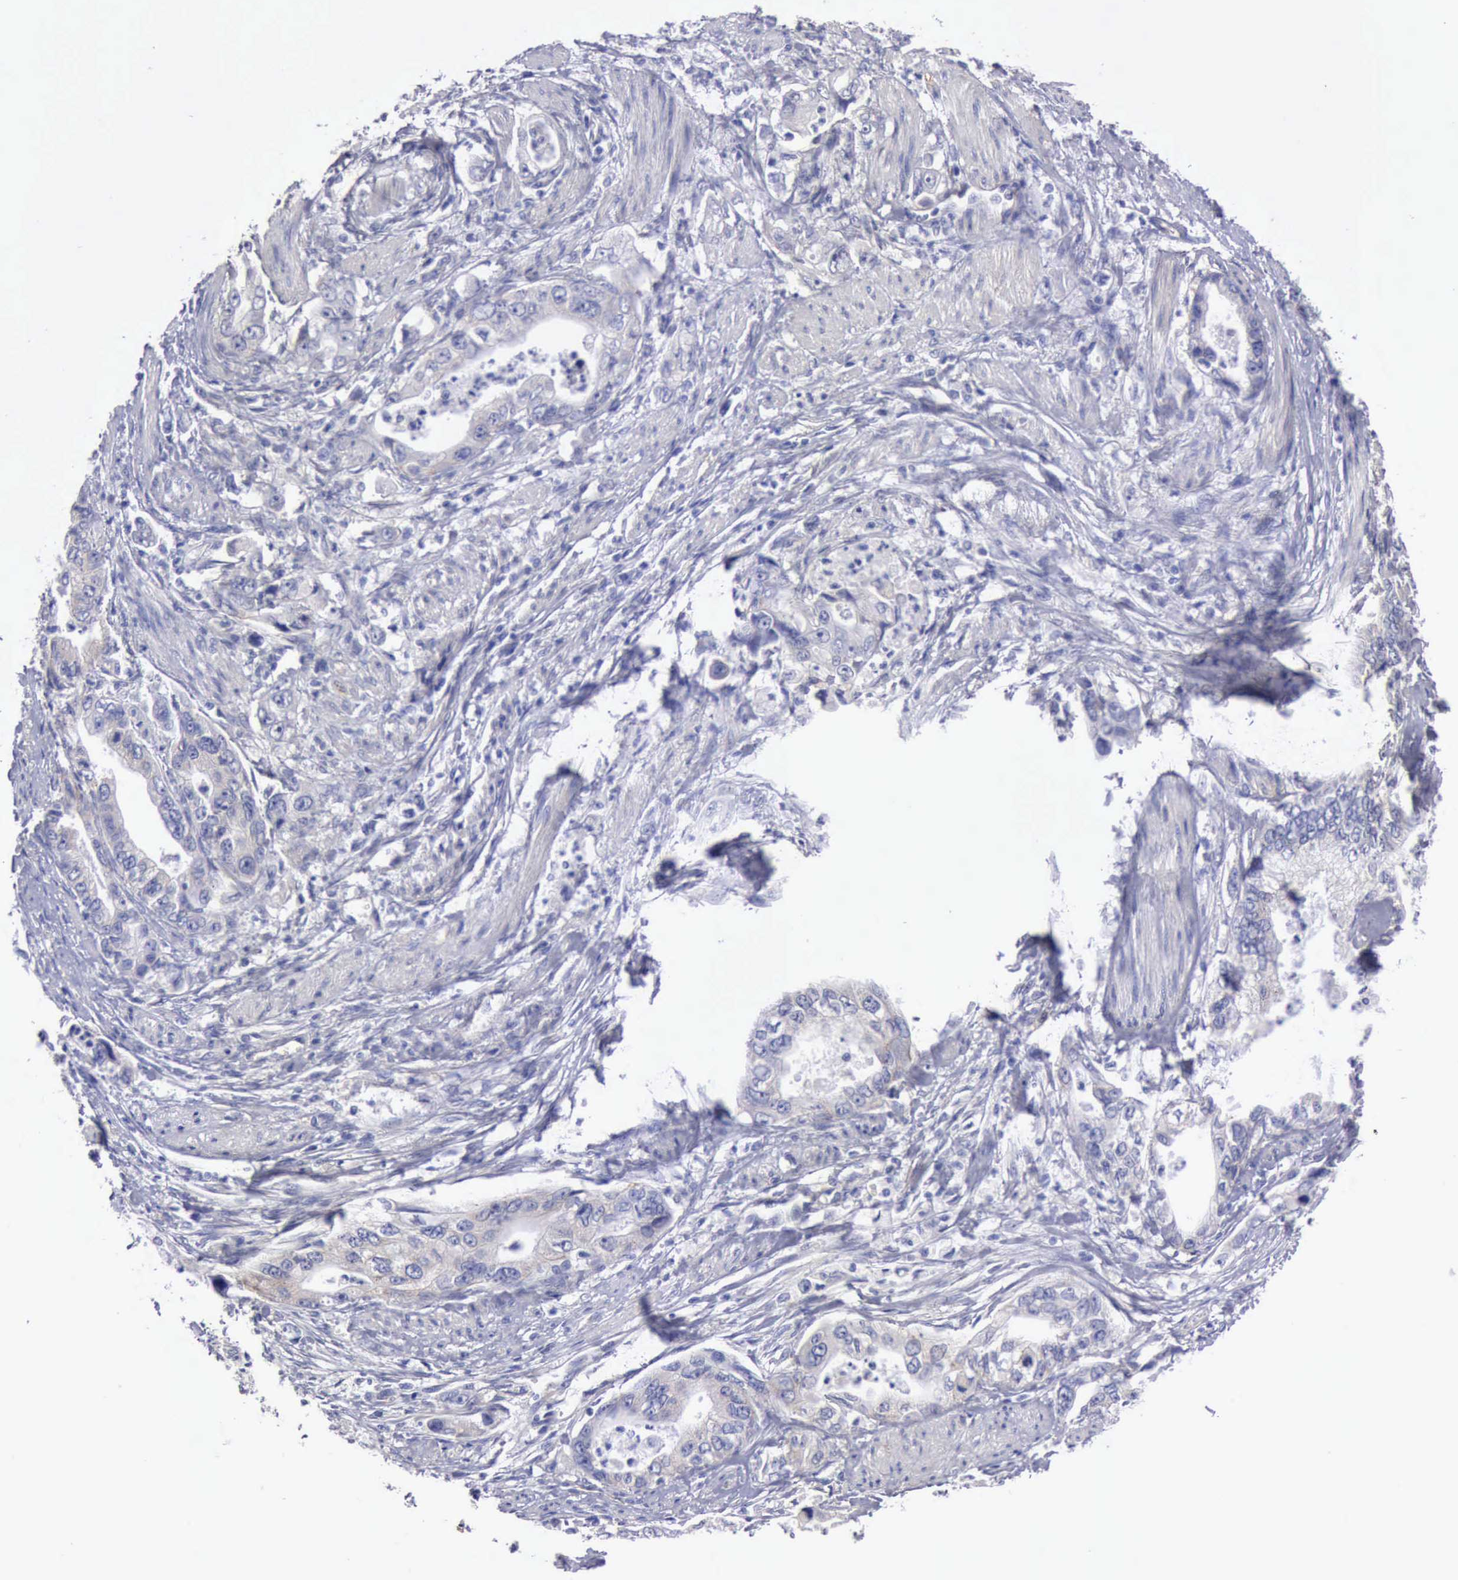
{"staining": {"intensity": "negative", "quantity": "none", "location": "none"}, "tissue": "stomach cancer", "cell_type": "Tumor cells", "image_type": "cancer", "snomed": [{"axis": "morphology", "description": "Adenocarcinoma, NOS"}, {"axis": "topography", "description": "Pancreas"}, {"axis": "topography", "description": "Stomach, upper"}], "caption": "DAB (3,3'-diaminobenzidine) immunohistochemical staining of human stomach cancer (adenocarcinoma) exhibits no significant staining in tumor cells.", "gene": "APP", "patient": {"sex": "male", "age": 77}}